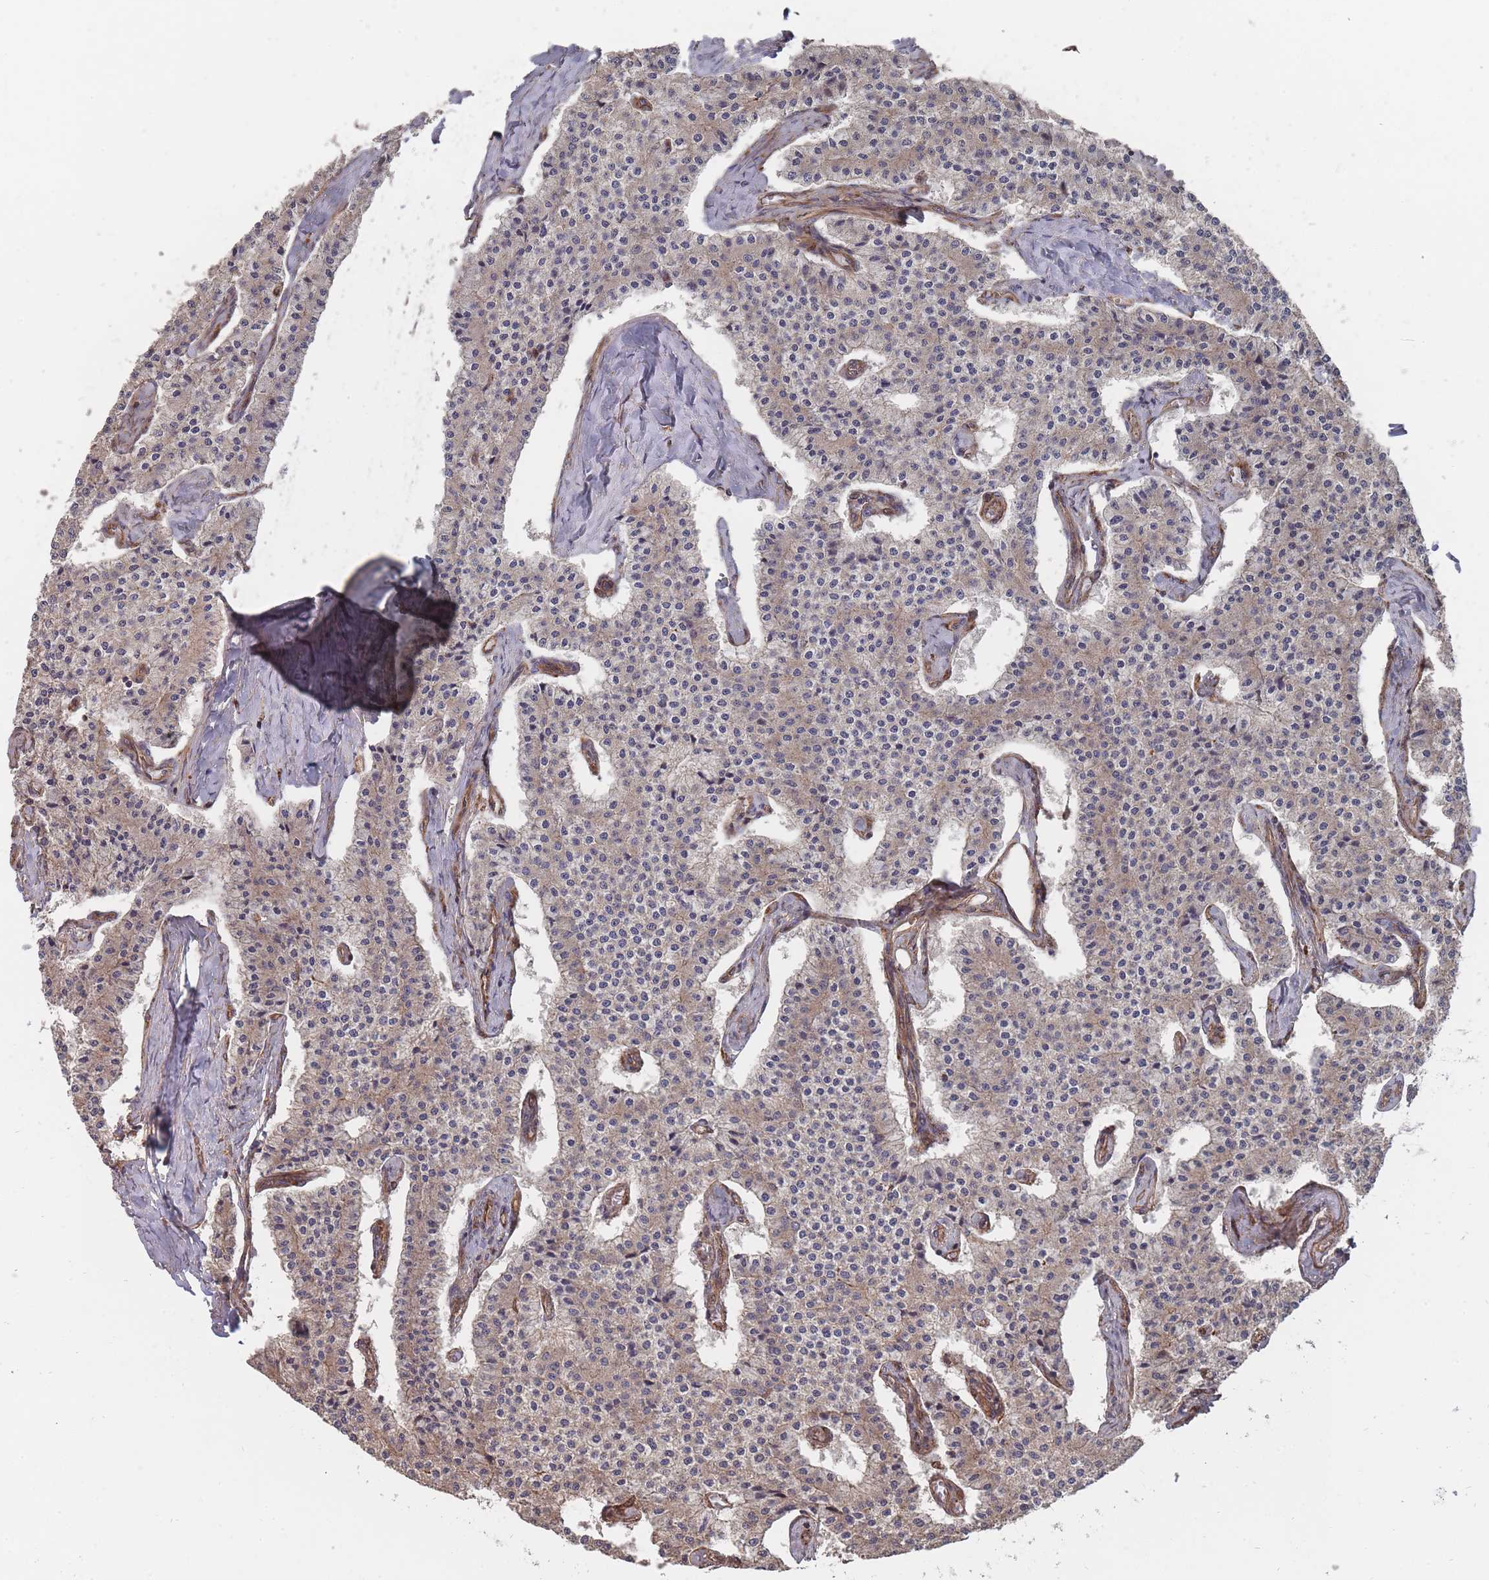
{"staining": {"intensity": "weak", "quantity": "25%-75%", "location": "cytoplasmic/membranous"}, "tissue": "carcinoid", "cell_type": "Tumor cells", "image_type": "cancer", "snomed": [{"axis": "morphology", "description": "Carcinoid, malignant, NOS"}, {"axis": "topography", "description": "Colon"}], "caption": "Tumor cells reveal weak cytoplasmic/membranous expression in about 25%-75% of cells in malignant carcinoid. (Brightfield microscopy of DAB IHC at high magnification).", "gene": "THSD7B", "patient": {"sex": "female", "age": 52}}